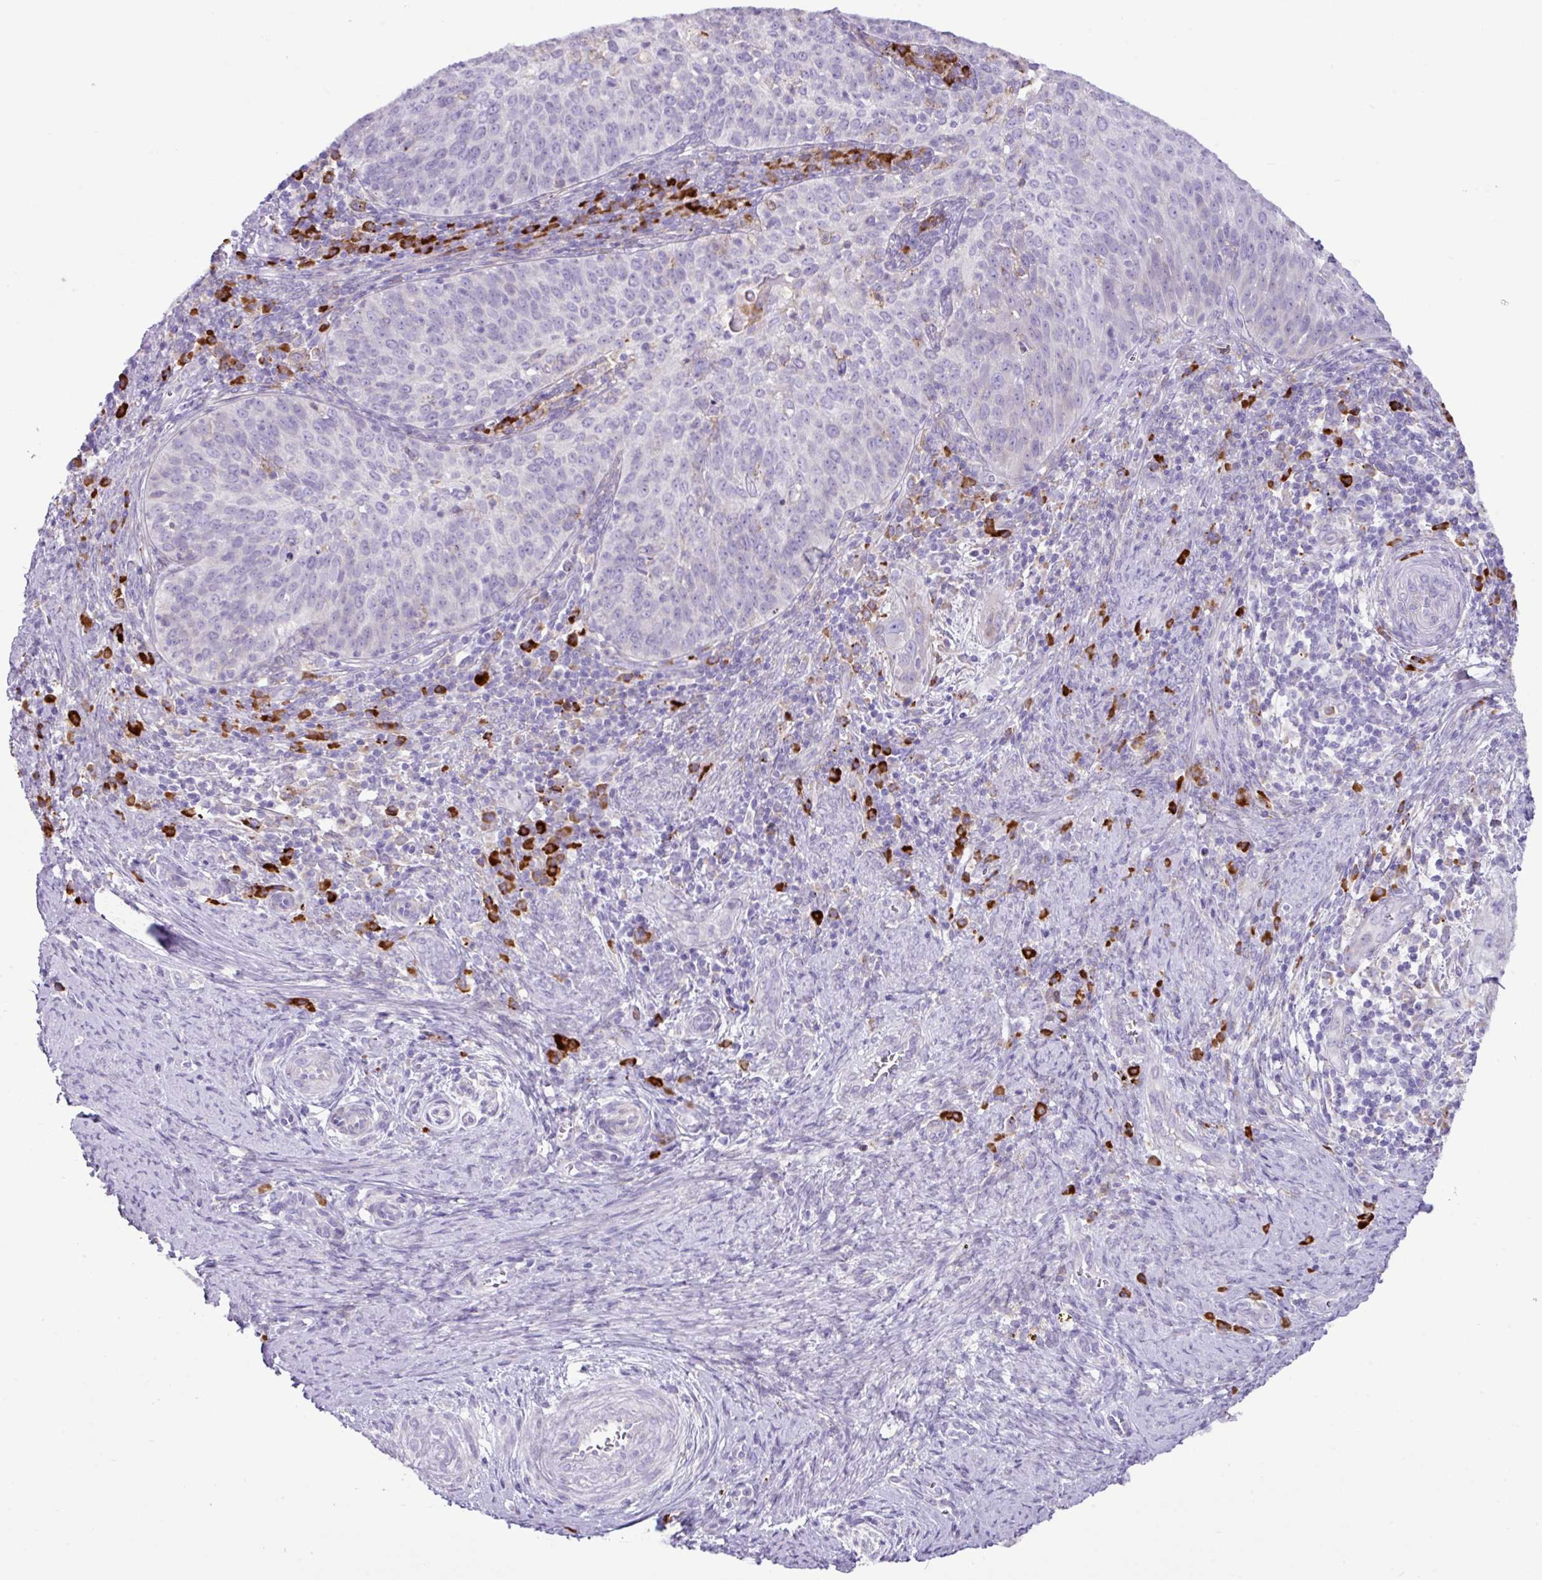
{"staining": {"intensity": "negative", "quantity": "none", "location": "none"}, "tissue": "cervical cancer", "cell_type": "Tumor cells", "image_type": "cancer", "snomed": [{"axis": "morphology", "description": "Squamous cell carcinoma, NOS"}, {"axis": "topography", "description": "Cervix"}], "caption": "Image shows no significant protein expression in tumor cells of cervical squamous cell carcinoma. (Immunohistochemistry (ihc), brightfield microscopy, high magnification).", "gene": "RGS21", "patient": {"sex": "female", "age": 30}}